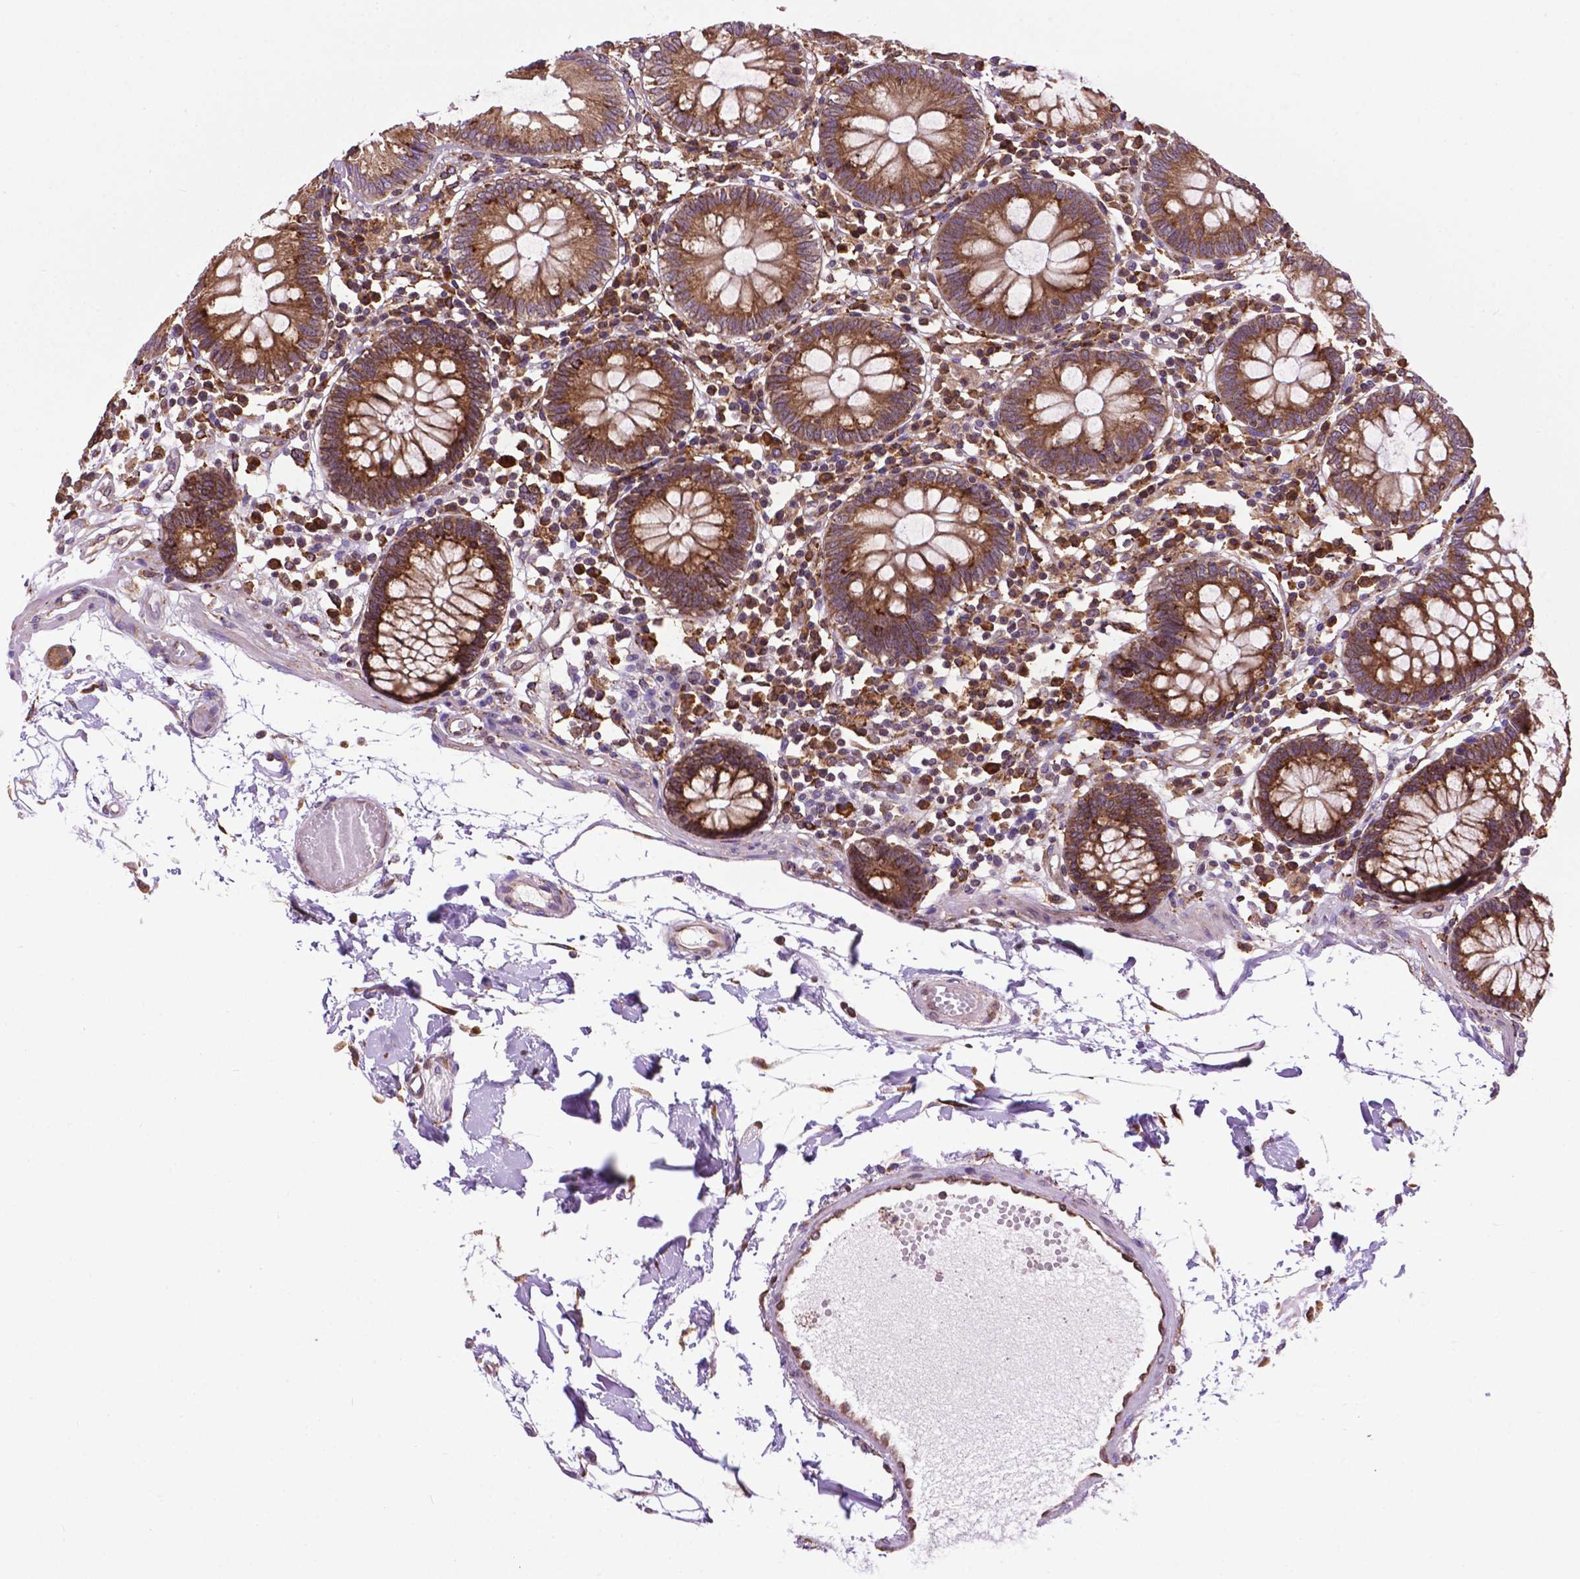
{"staining": {"intensity": "moderate", "quantity": "25%-75%", "location": "cytoplasmic/membranous"}, "tissue": "colon", "cell_type": "Endothelial cells", "image_type": "normal", "snomed": [{"axis": "morphology", "description": "Normal tissue, NOS"}, {"axis": "morphology", "description": "Adenocarcinoma, NOS"}, {"axis": "topography", "description": "Colon"}], "caption": "Protein analysis of unremarkable colon reveals moderate cytoplasmic/membranous expression in approximately 25%-75% of endothelial cells.", "gene": "GANAB", "patient": {"sex": "male", "age": 83}}